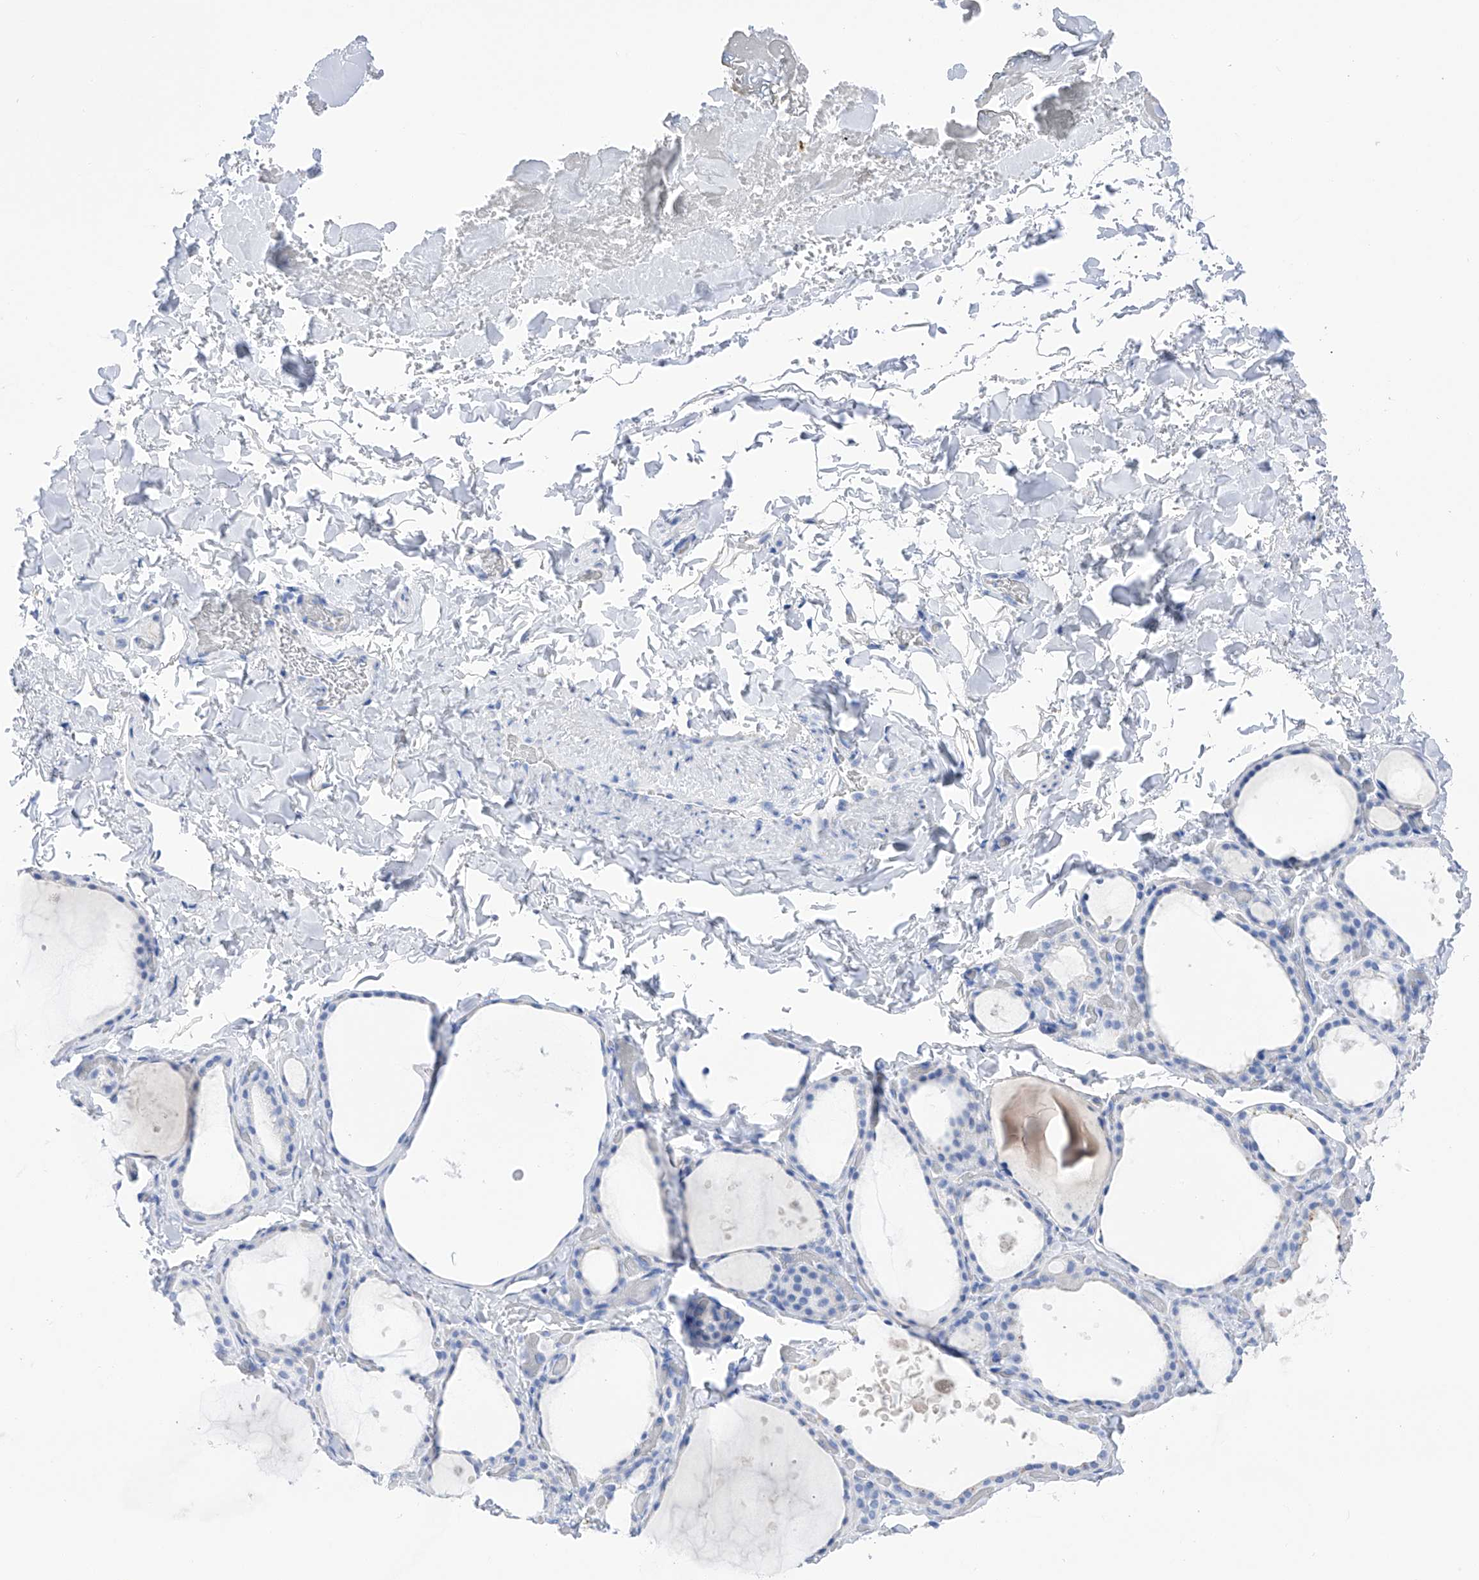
{"staining": {"intensity": "negative", "quantity": "none", "location": "none"}, "tissue": "thyroid gland", "cell_type": "Glandular cells", "image_type": "normal", "snomed": [{"axis": "morphology", "description": "Normal tissue, NOS"}, {"axis": "topography", "description": "Thyroid gland"}], "caption": "A histopathology image of human thyroid gland is negative for staining in glandular cells. (DAB (3,3'-diaminobenzidine) IHC with hematoxylin counter stain).", "gene": "FLG", "patient": {"sex": "female", "age": 44}}